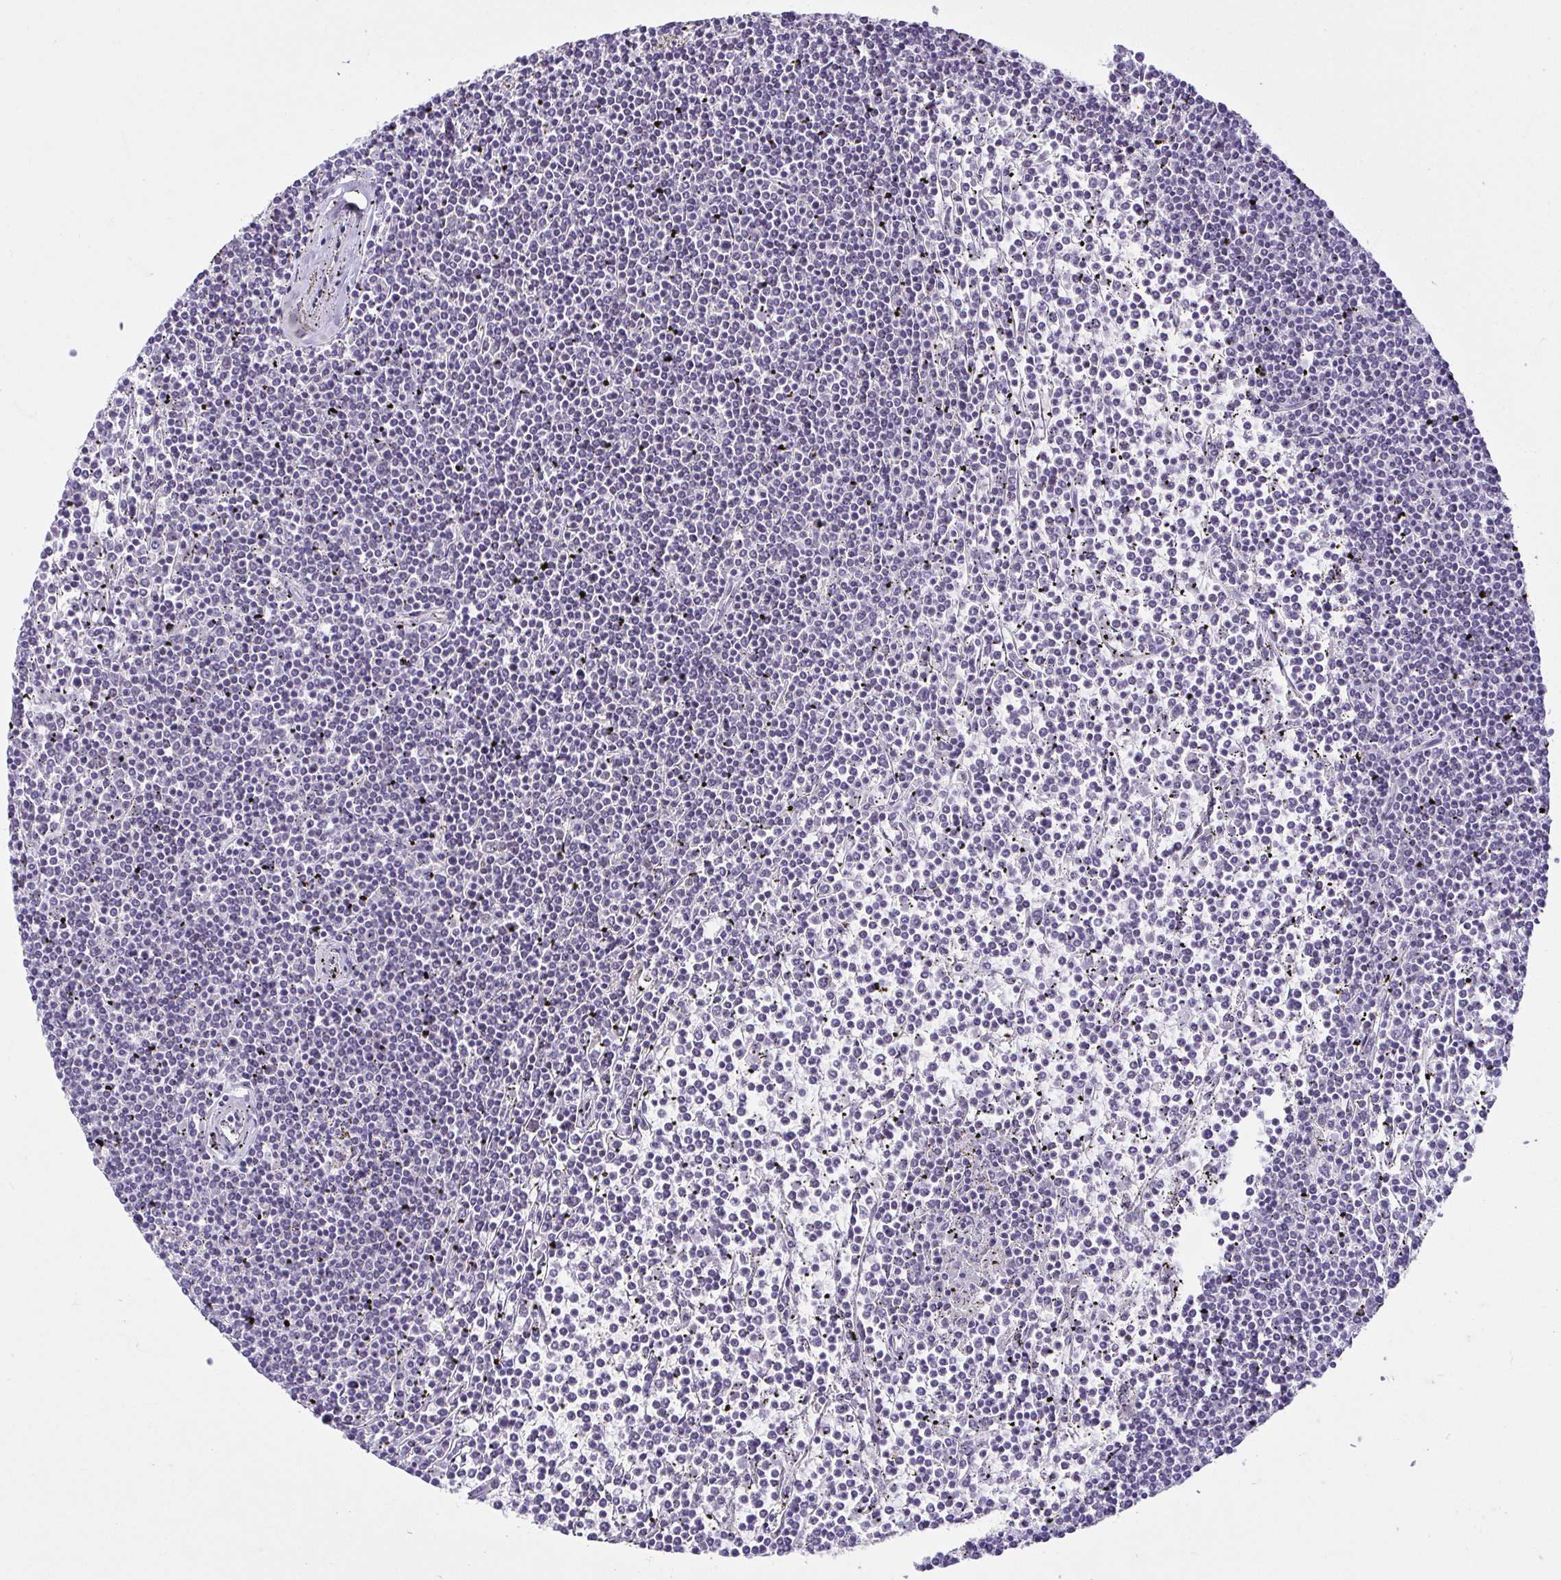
{"staining": {"intensity": "negative", "quantity": "none", "location": "none"}, "tissue": "lymphoma", "cell_type": "Tumor cells", "image_type": "cancer", "snomed": [{"axis": "morphology", "description": "Malignant lymphoma, non-Hodgkin's type, Low grade"}, {"axis": "topography", "description": "Spleen"}], "caption": "Human lymphoma stained for a protein using immunohistochemistry exhibits no positivity in tumor cells.", "gene": "RBM3", "patient": {"sex": "female", "age": 19}}